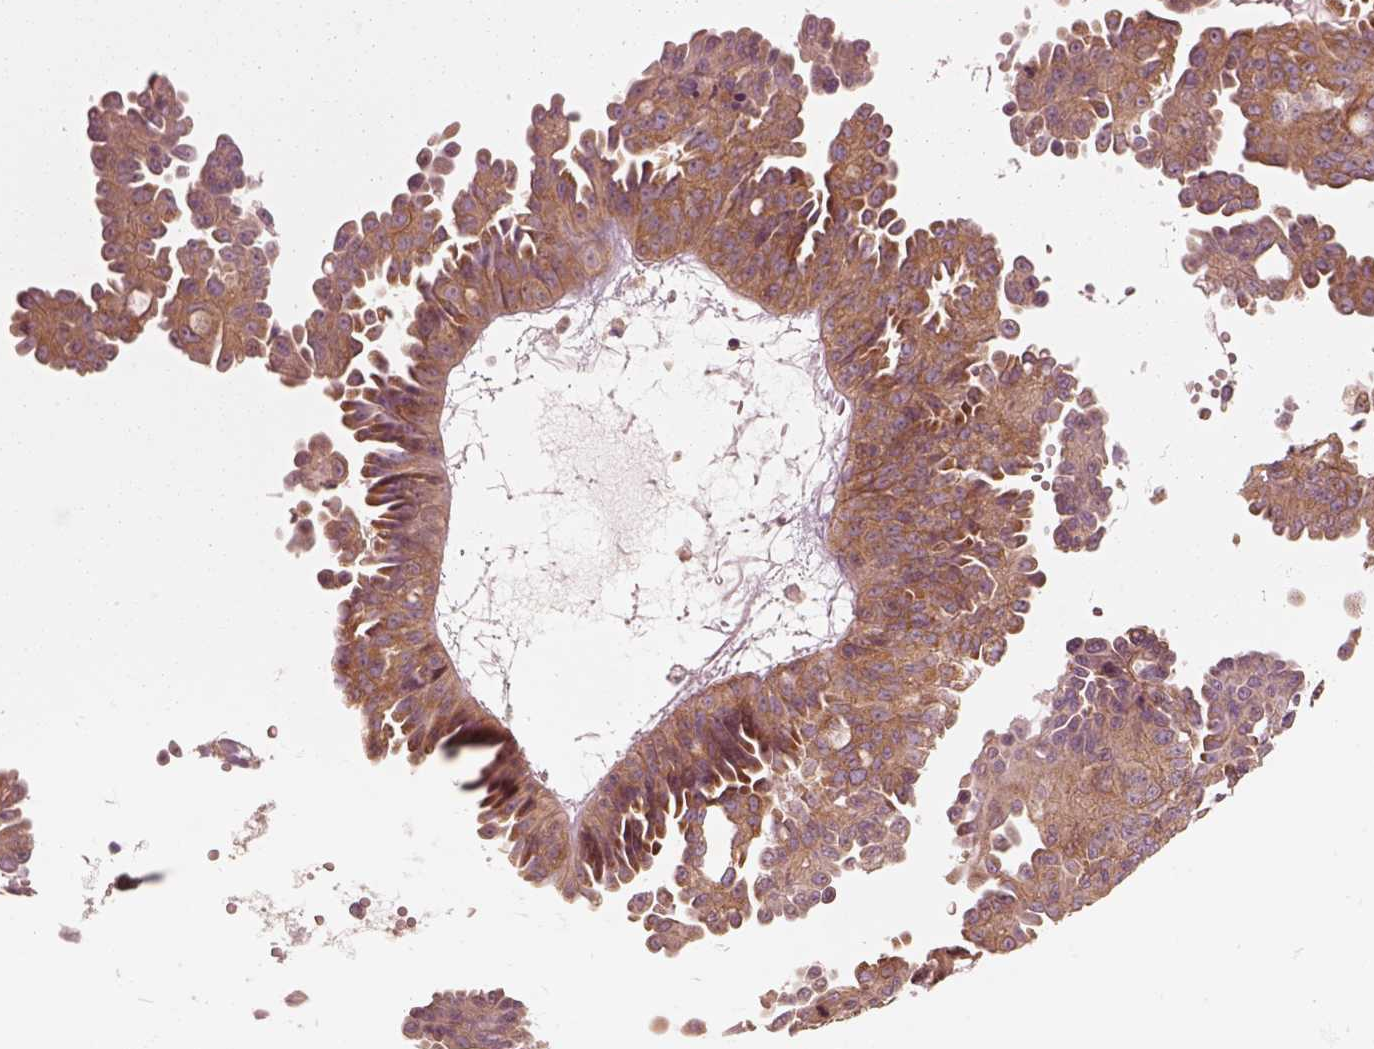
{"staining": {"intensity": "moderate", "quantity": ">75%", "location": "cytoplasmic/membranous"}, "tissue": "ovarian cancer", "cell_type": "Tumor cells", "image_type": "cancer", "snomed": [{"axis": "morphology", "description": "Cystadenocarcinoma, serous, NOS"}, {"axis": "topography", "description": "Ovary"}], "caption": "Moderate cytoplasmic/membranous staining for a protein is seen in approximately >75% of tumor cells of ovarian cancer using immunohistochemistry.", "gene": "CNOT2", "patient": {"sex": "female", "age": 71}}